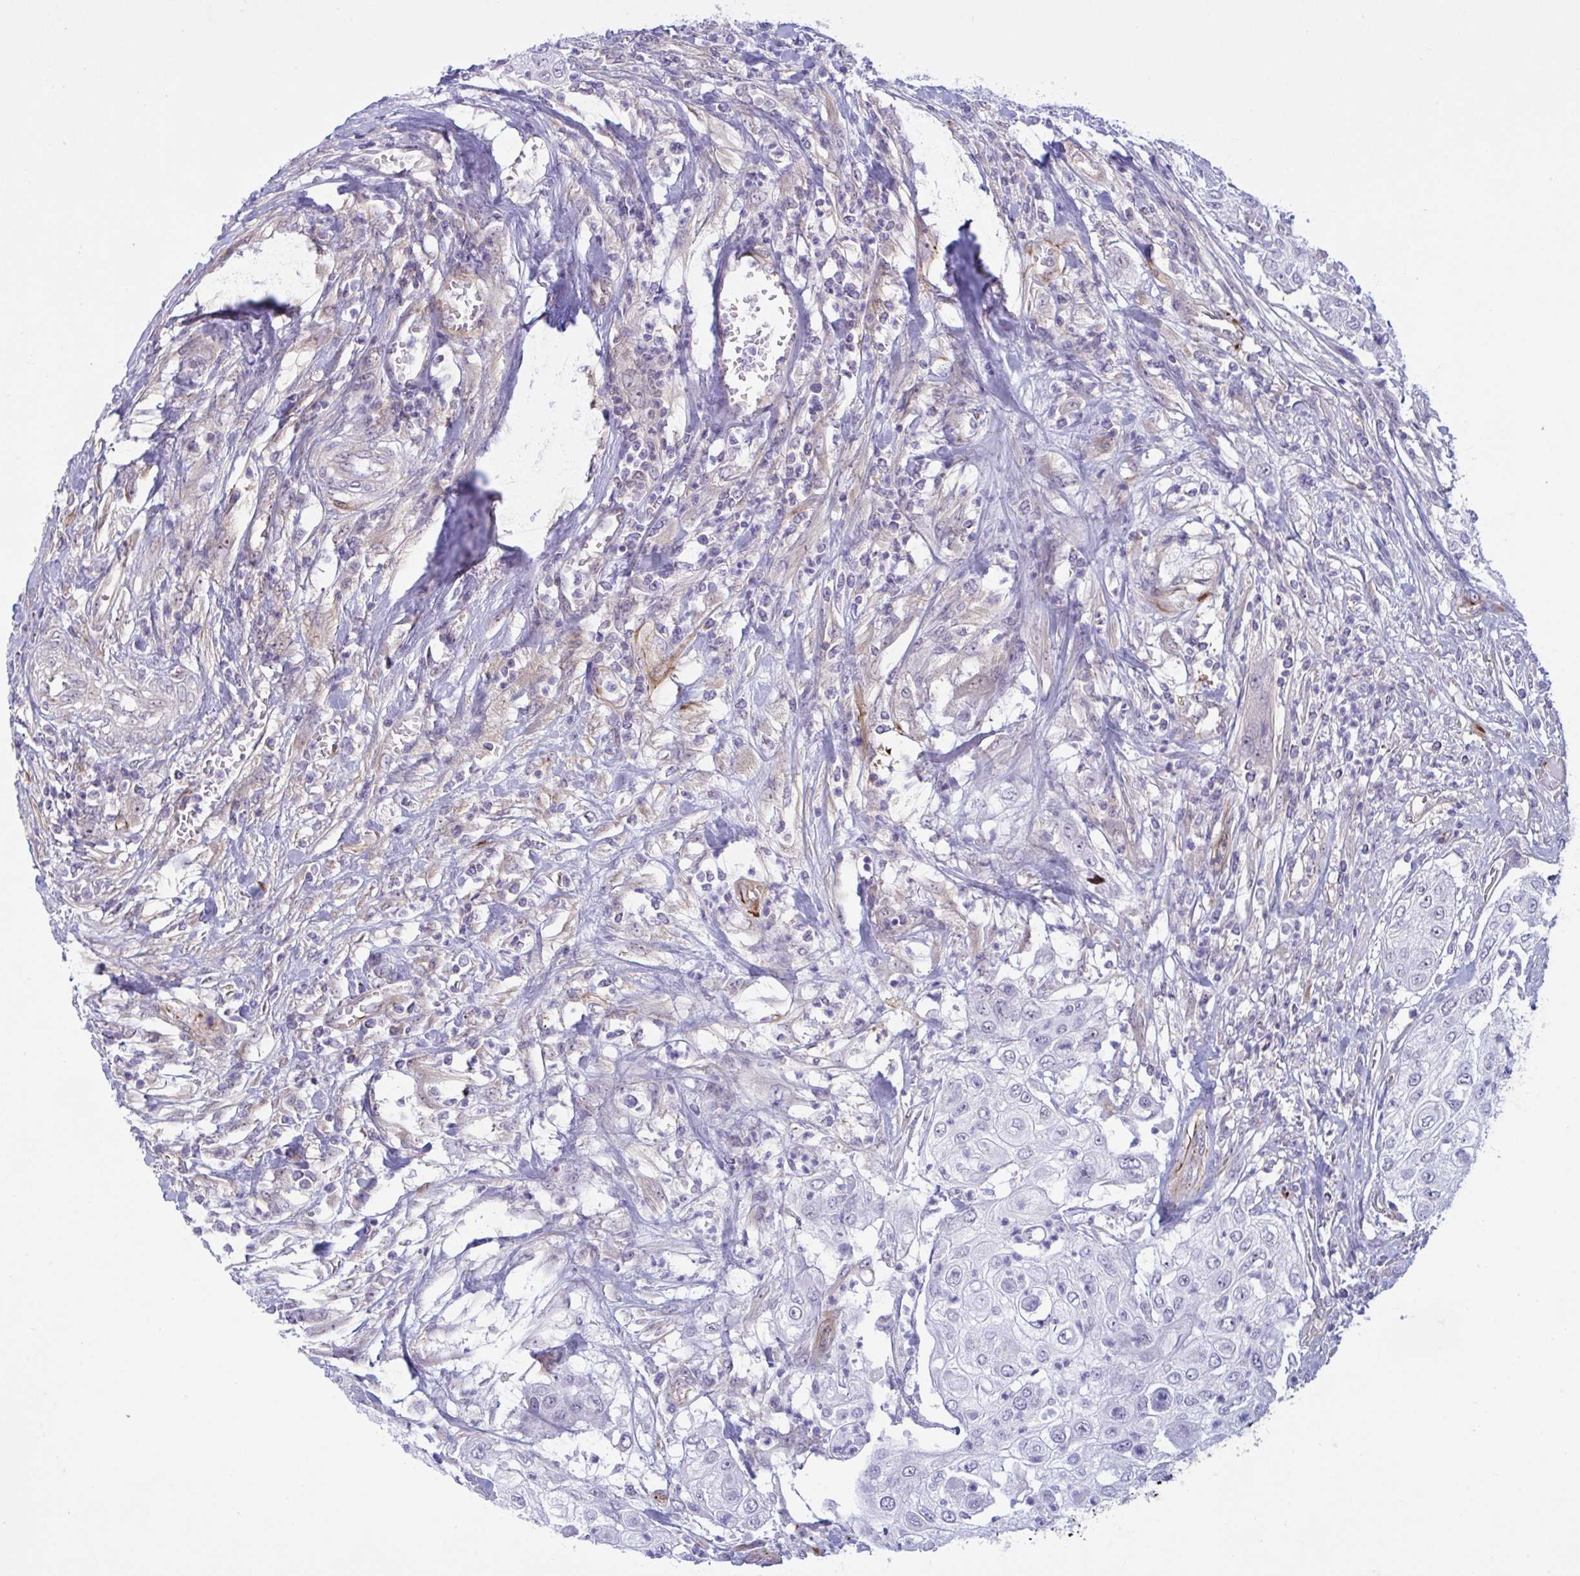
{"staining": {"intensity": "negative", "quantity": "none", "location": "none"}, "tissue": "urothelial cancer", "cell_type": "Tumor cells", "image_type": "cancer", "snomed": [{"axis": "morphology", "description": "Urothelial carcinoma, High grade"}, {"axis": "topography", "description": "Urinary bladder"}], "caption": "Tumor cells show no significant protein positivity in urothelial carcinoma (high-grade). (IHC, brightfield microscopy, high magnification).", "gene": "PRRT4", "patient": {"sex": "female", "age": 79}}